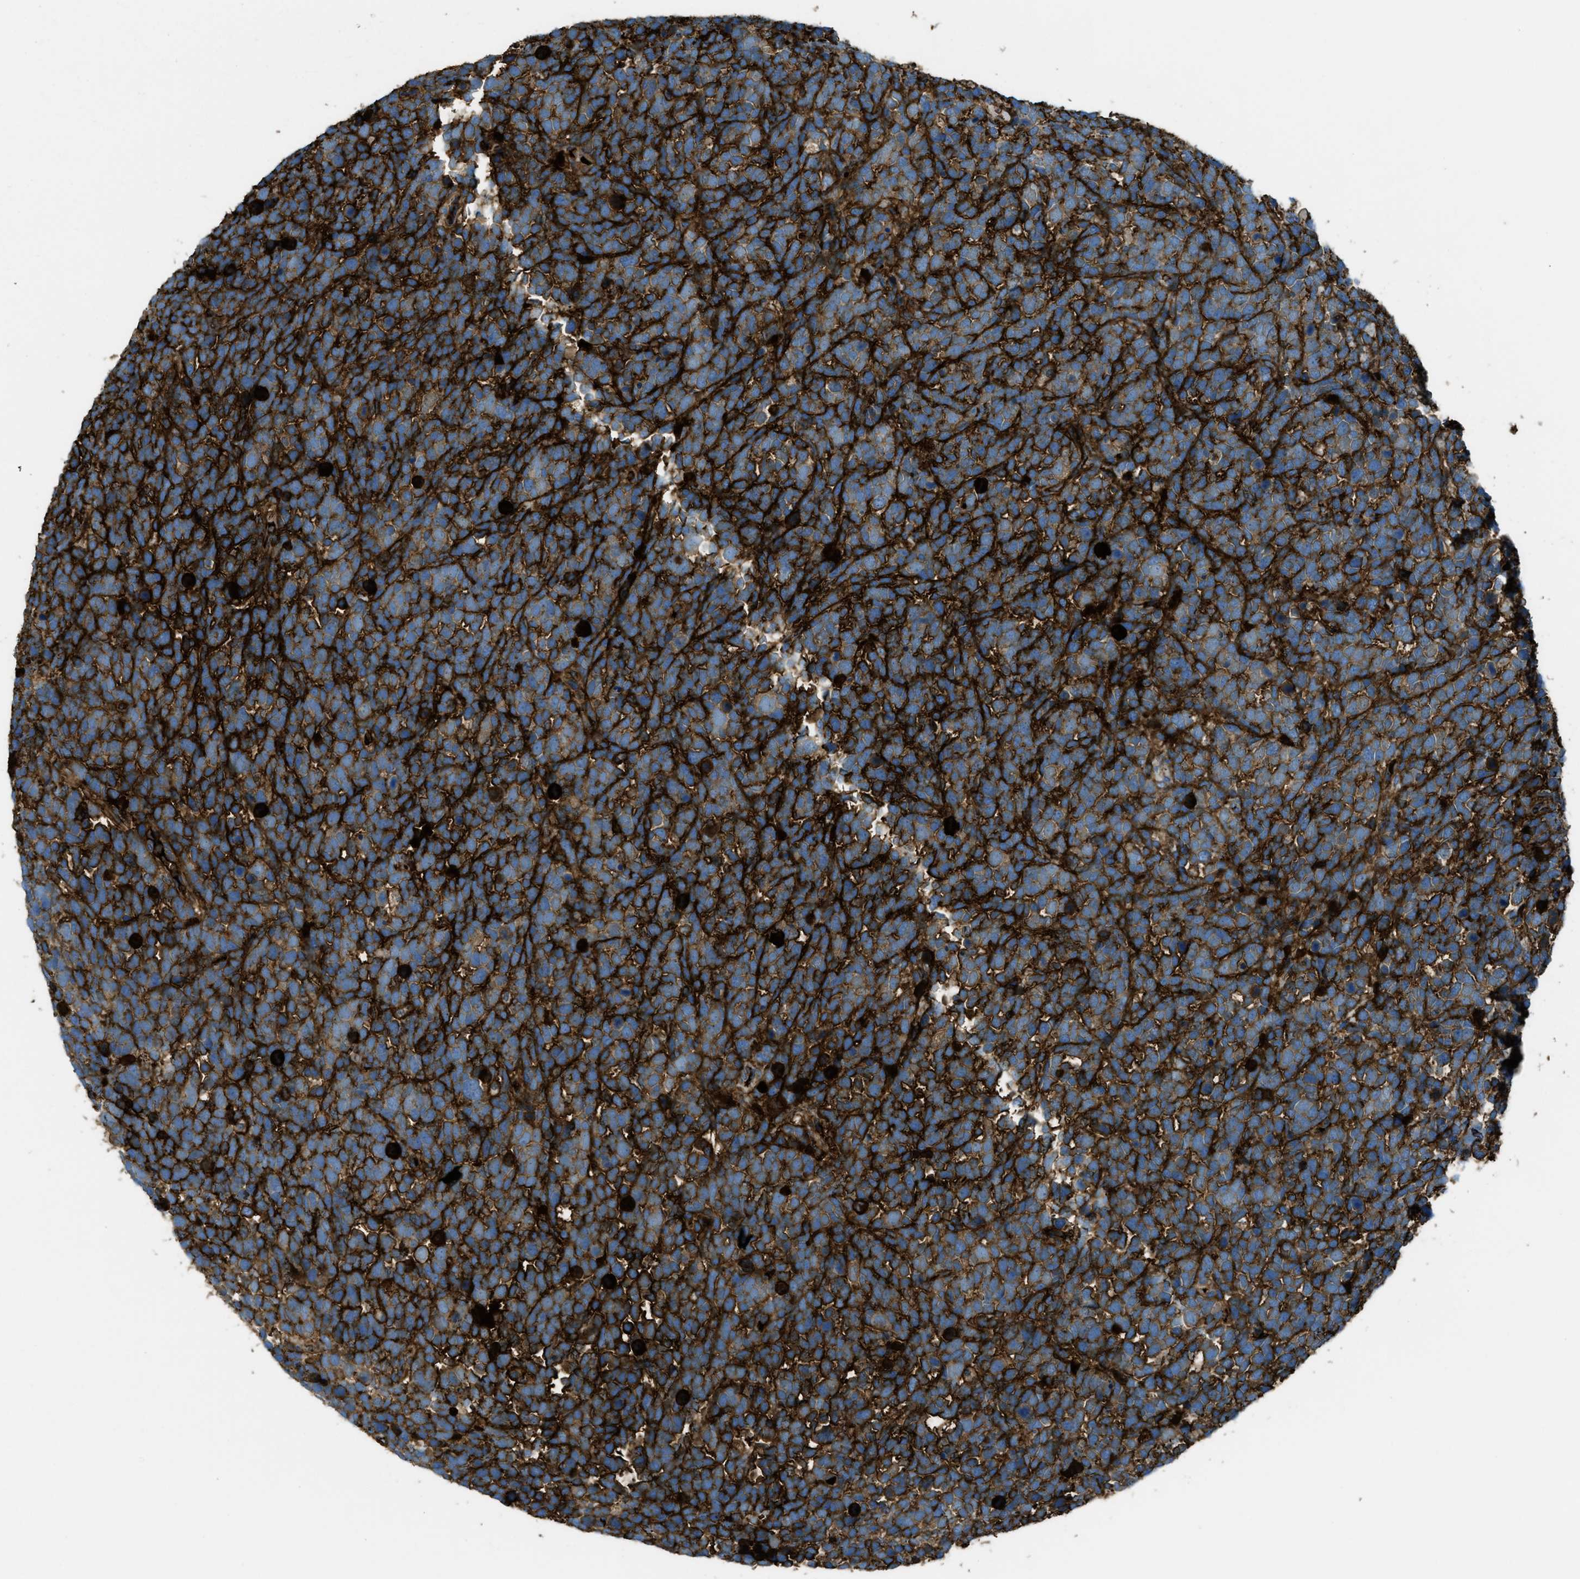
{"staining": {"intensity": "strong", "quantity": ">75%", "location": "cytoplasmic/membranous"}, "tissue": "urothelial cancer", "cell_type": "Tumor cells", "image_type": "cancer", "snomed": [{"axis": "morphology", "description": "Urothelial carcinoma, High grade"}, {"axis": "topography", "description": "Urinary bladder"}], "caption": "This is an image of IHC staining of high-grade urothelial carcinoma, which shows strong positivity in the cytoplasmic/membranous of tumor cells.", "gene": "TRIM59", "patient": {"sex": "female", "age": 82}}